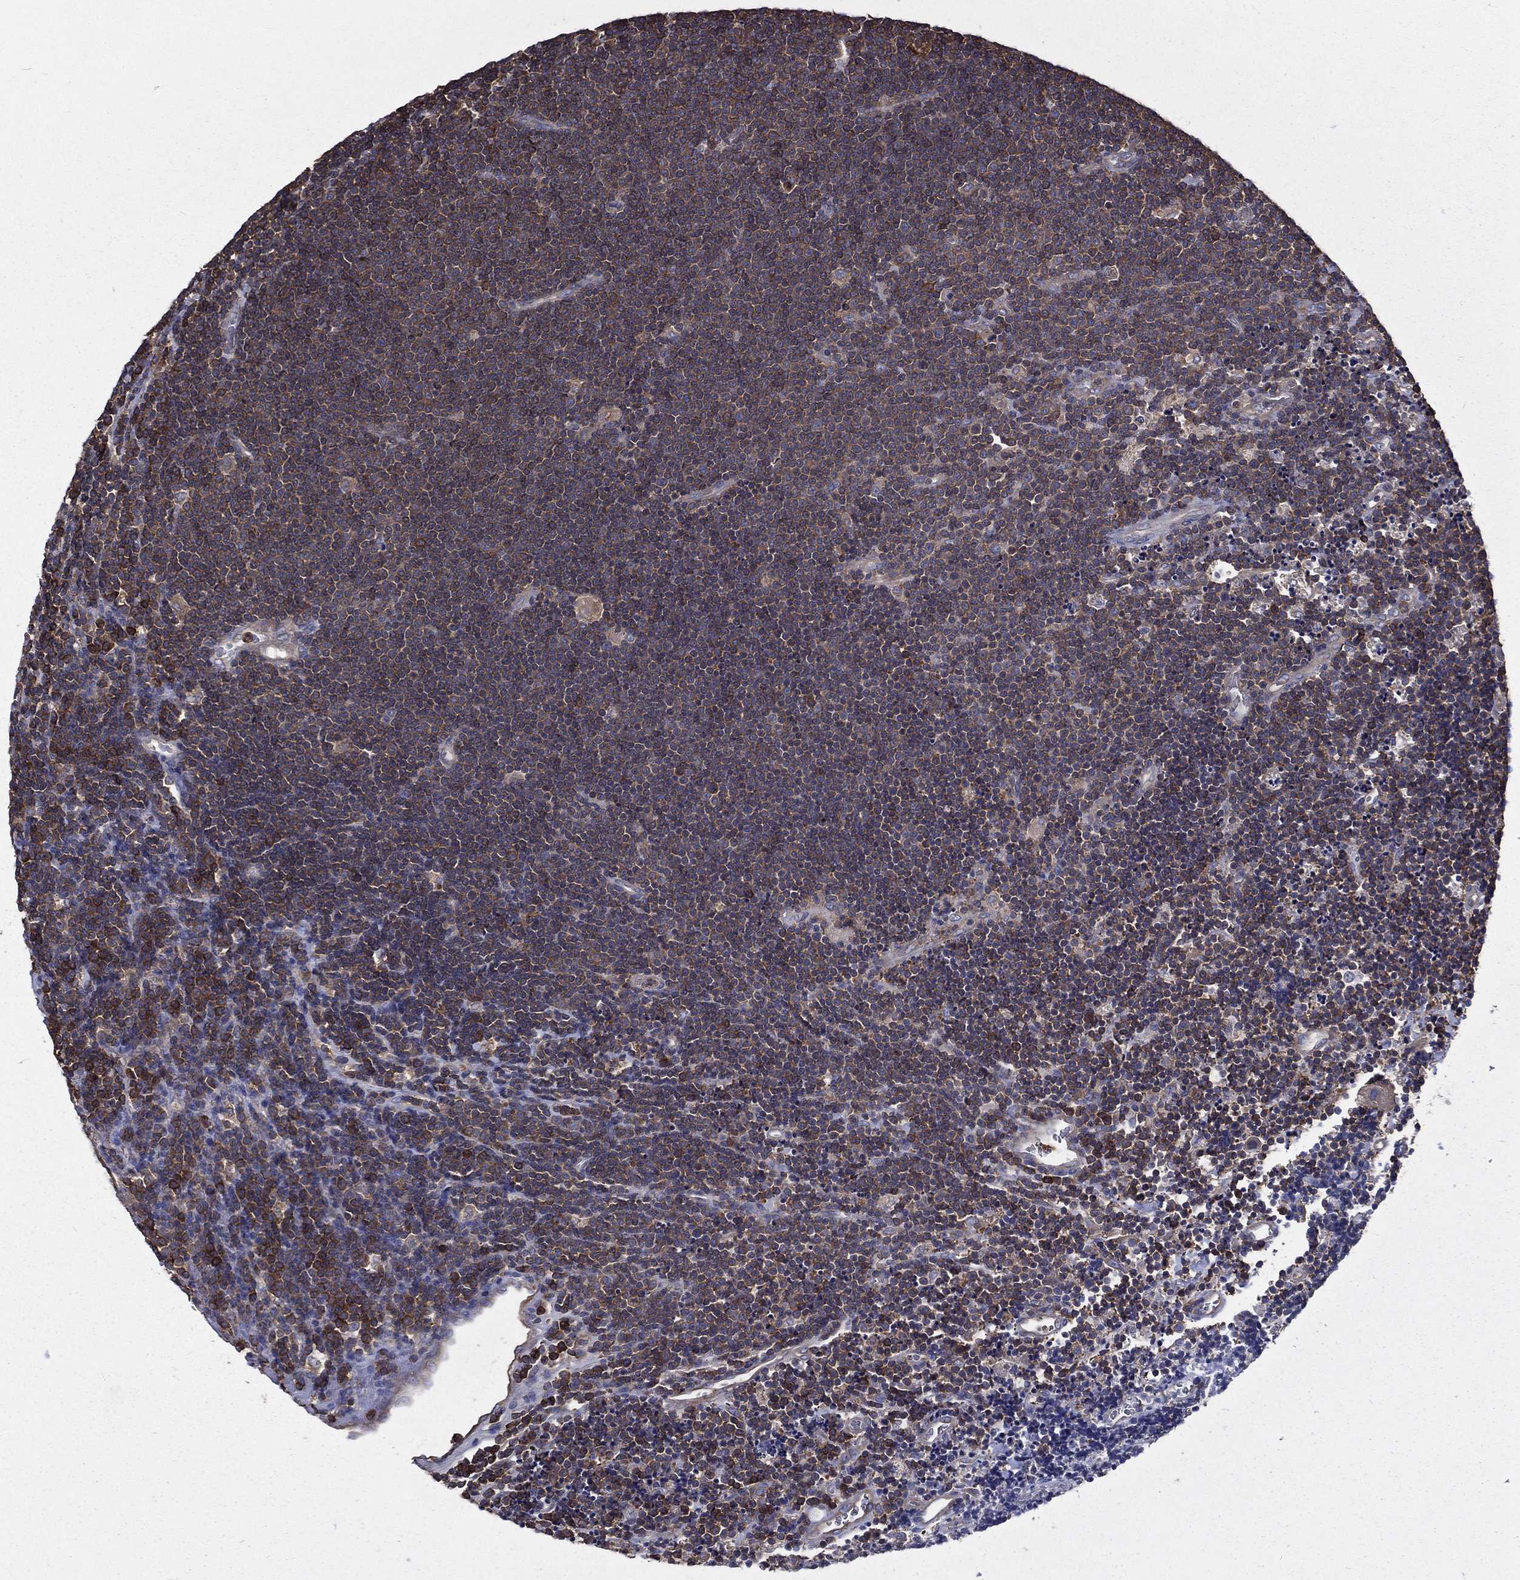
{"staining": {"intensity": "moderate", "quantity": "<25%", "location": "cytoplasmic/membranous"}, "tissue": "lymphoma", "cell_type": "Tumor cells", "image_type": "cancer", "snomed": [{"axis": "morphology", "description": "Malignant lymphoma, non-Hodgkin's type, Low grade"}, {"axis": "topography", "description": "Brain"}], "caption": "Protein staining exhibits moderate cytoplasmic/membranous positivity in approximately <25% of tumor cells in lymphoma.", "gene": "SARS1", "patient": {"sex": "female", "age": 66}}